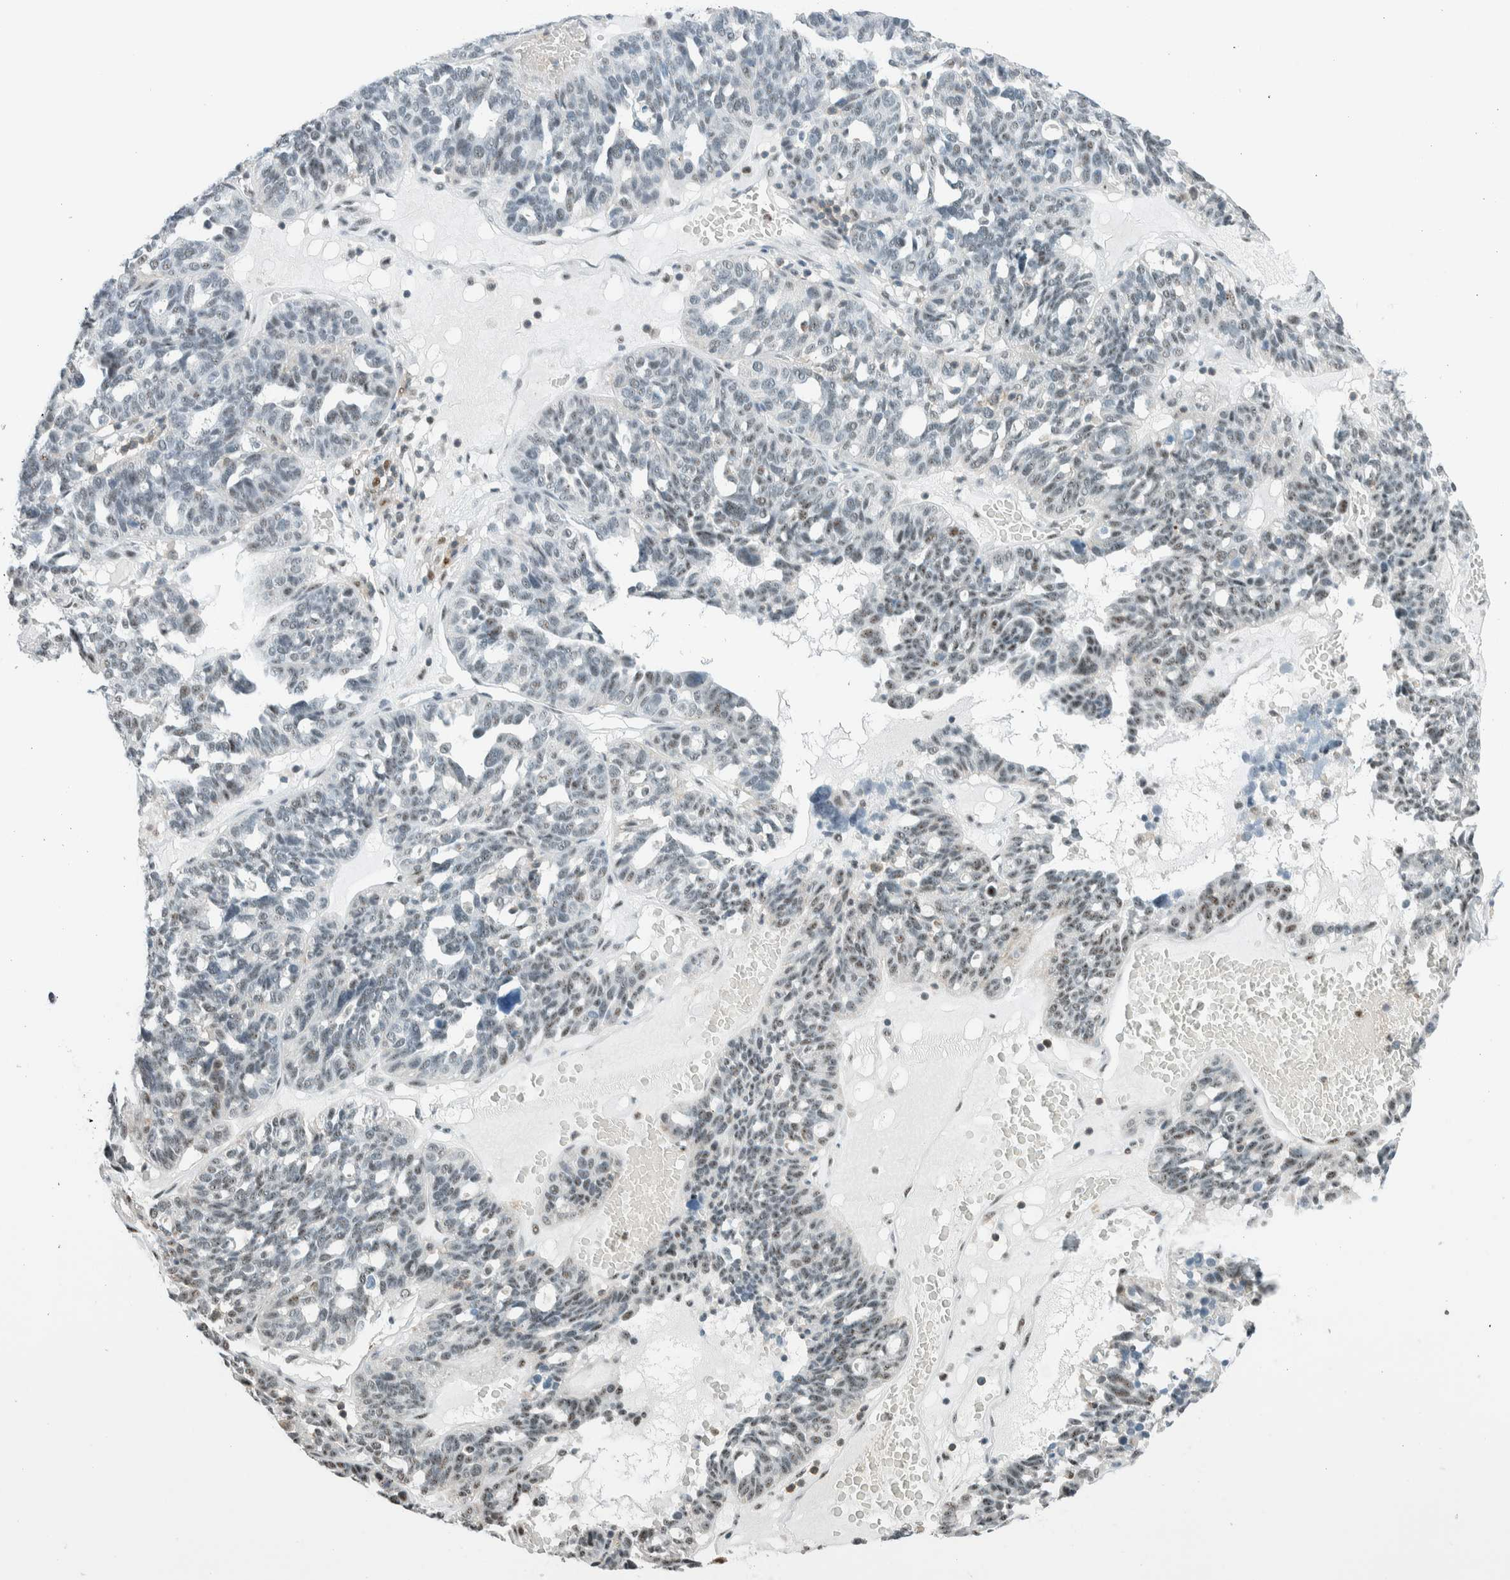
{"staining": {"intensity": "weak", "quantity": "25%-75%", "location": "nuclear"}, "tissue": "ovarian cancer", "cell_type": "Tumor cells", "image_type": "cancer", "snomed": [{"axis": "morphology", "description": "Cystadenocarcinoma, serous, NOS"}, {"axis": "topography", "description": "Ovary"}], "caption": "Weak nuclear expression is seen in about 25%-75% of tumor cells in serous cystadenocarcinoma (ovarian).", "gene": "CYSRT1", "patient": {"sex": "female", "age": 59}}